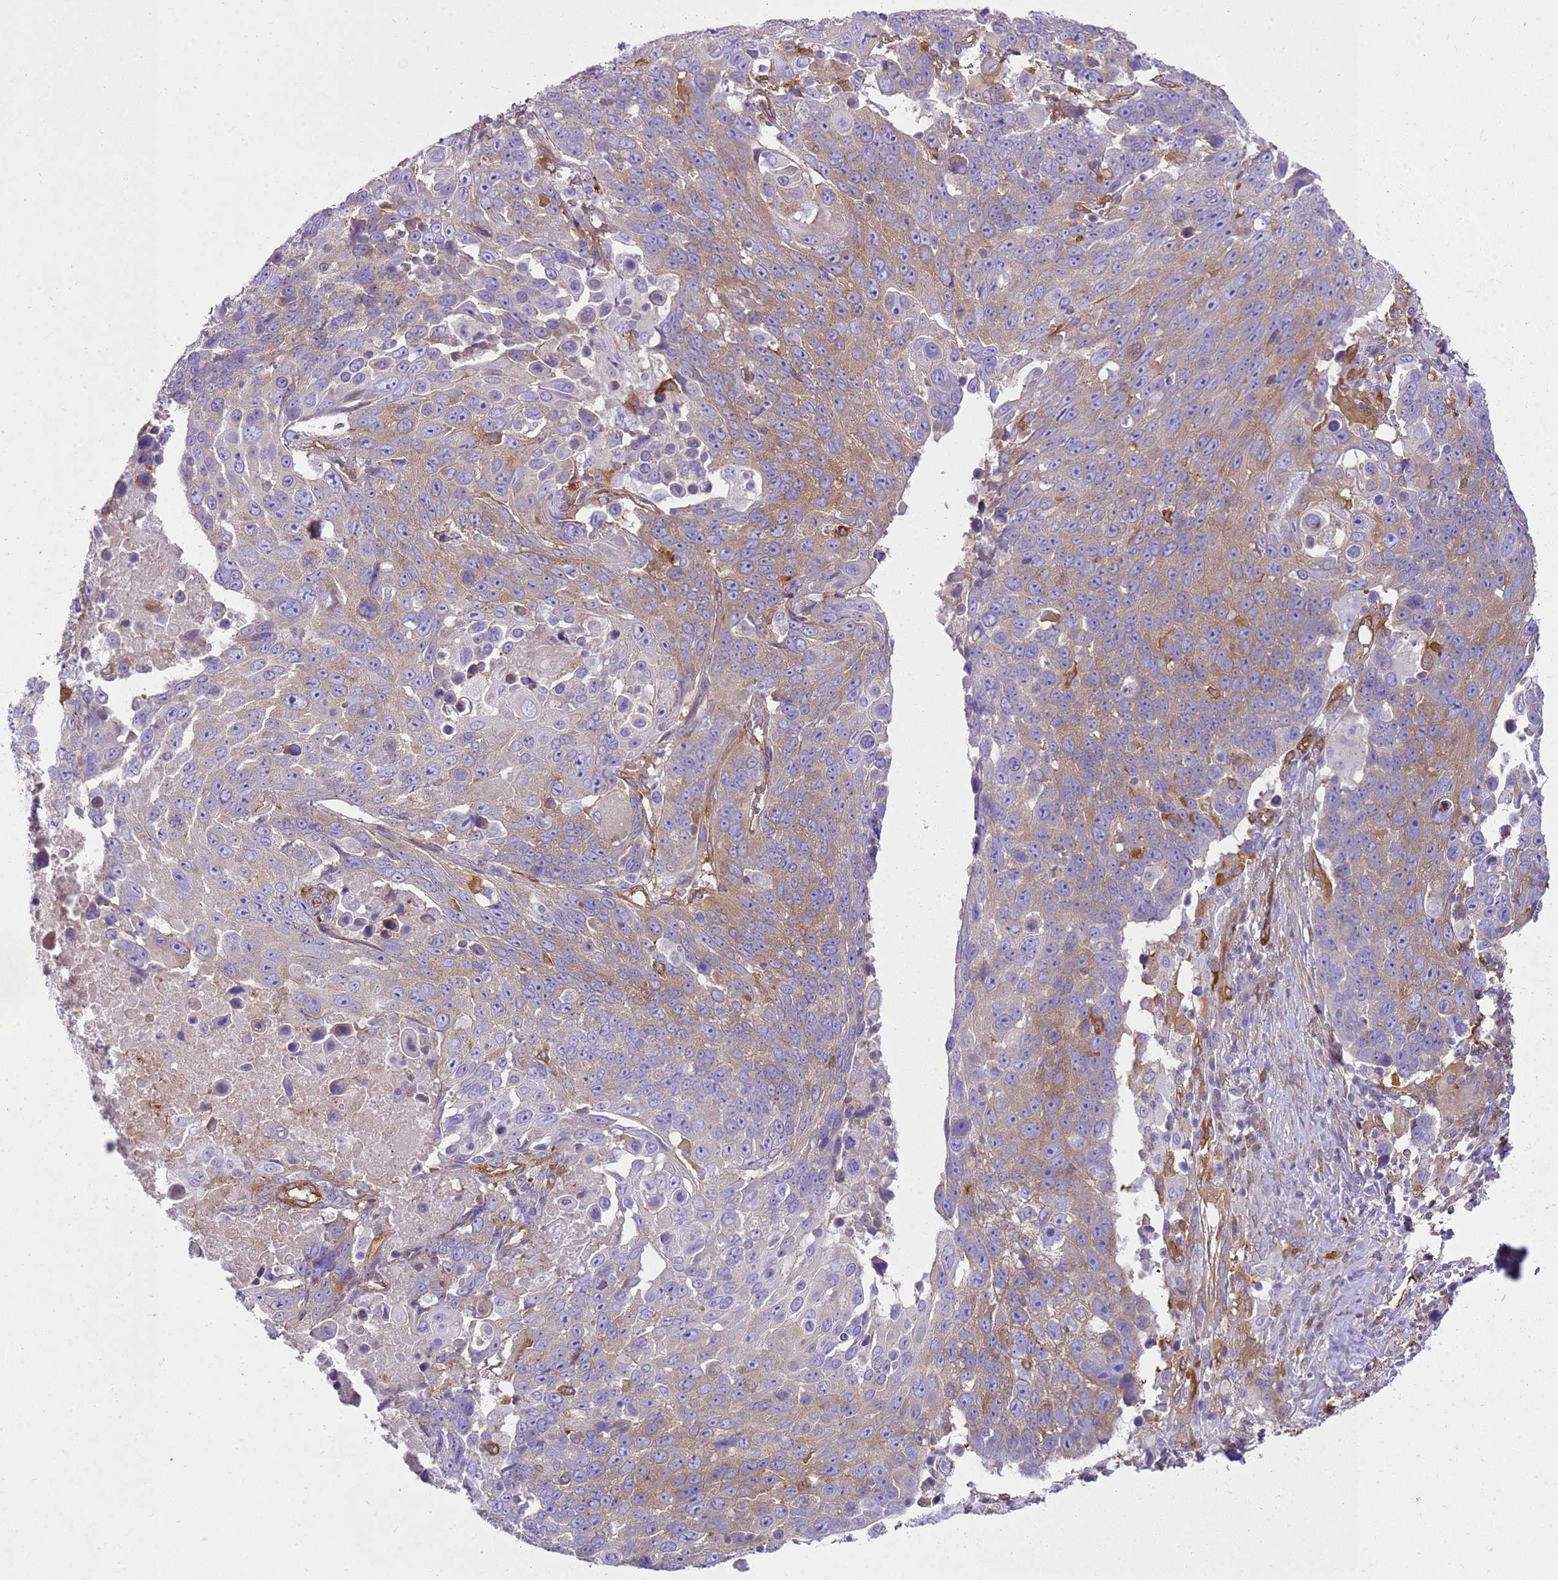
{"staining": {"intensity": "weak", "quantity": ">75%", "location": "cytoplasmic/membranous"}, "tissue": "lung cancer", "cell_type": "Tumor cells", "image_type": "cancer", "snomed": [{"axis": "morphology", "description": "Squamous cell carcinoma, NOS"}, {"axis": "topography", "description": "Lung"}], "caption": "IHC of human lung cancer (squamous cell carcinoma) shows low levels of weak cytoplasmic/membranous positivity in approximately >75% of tumor cells.", "gene": "SNX21", "patient": {"sex": "male", "age": 66}}